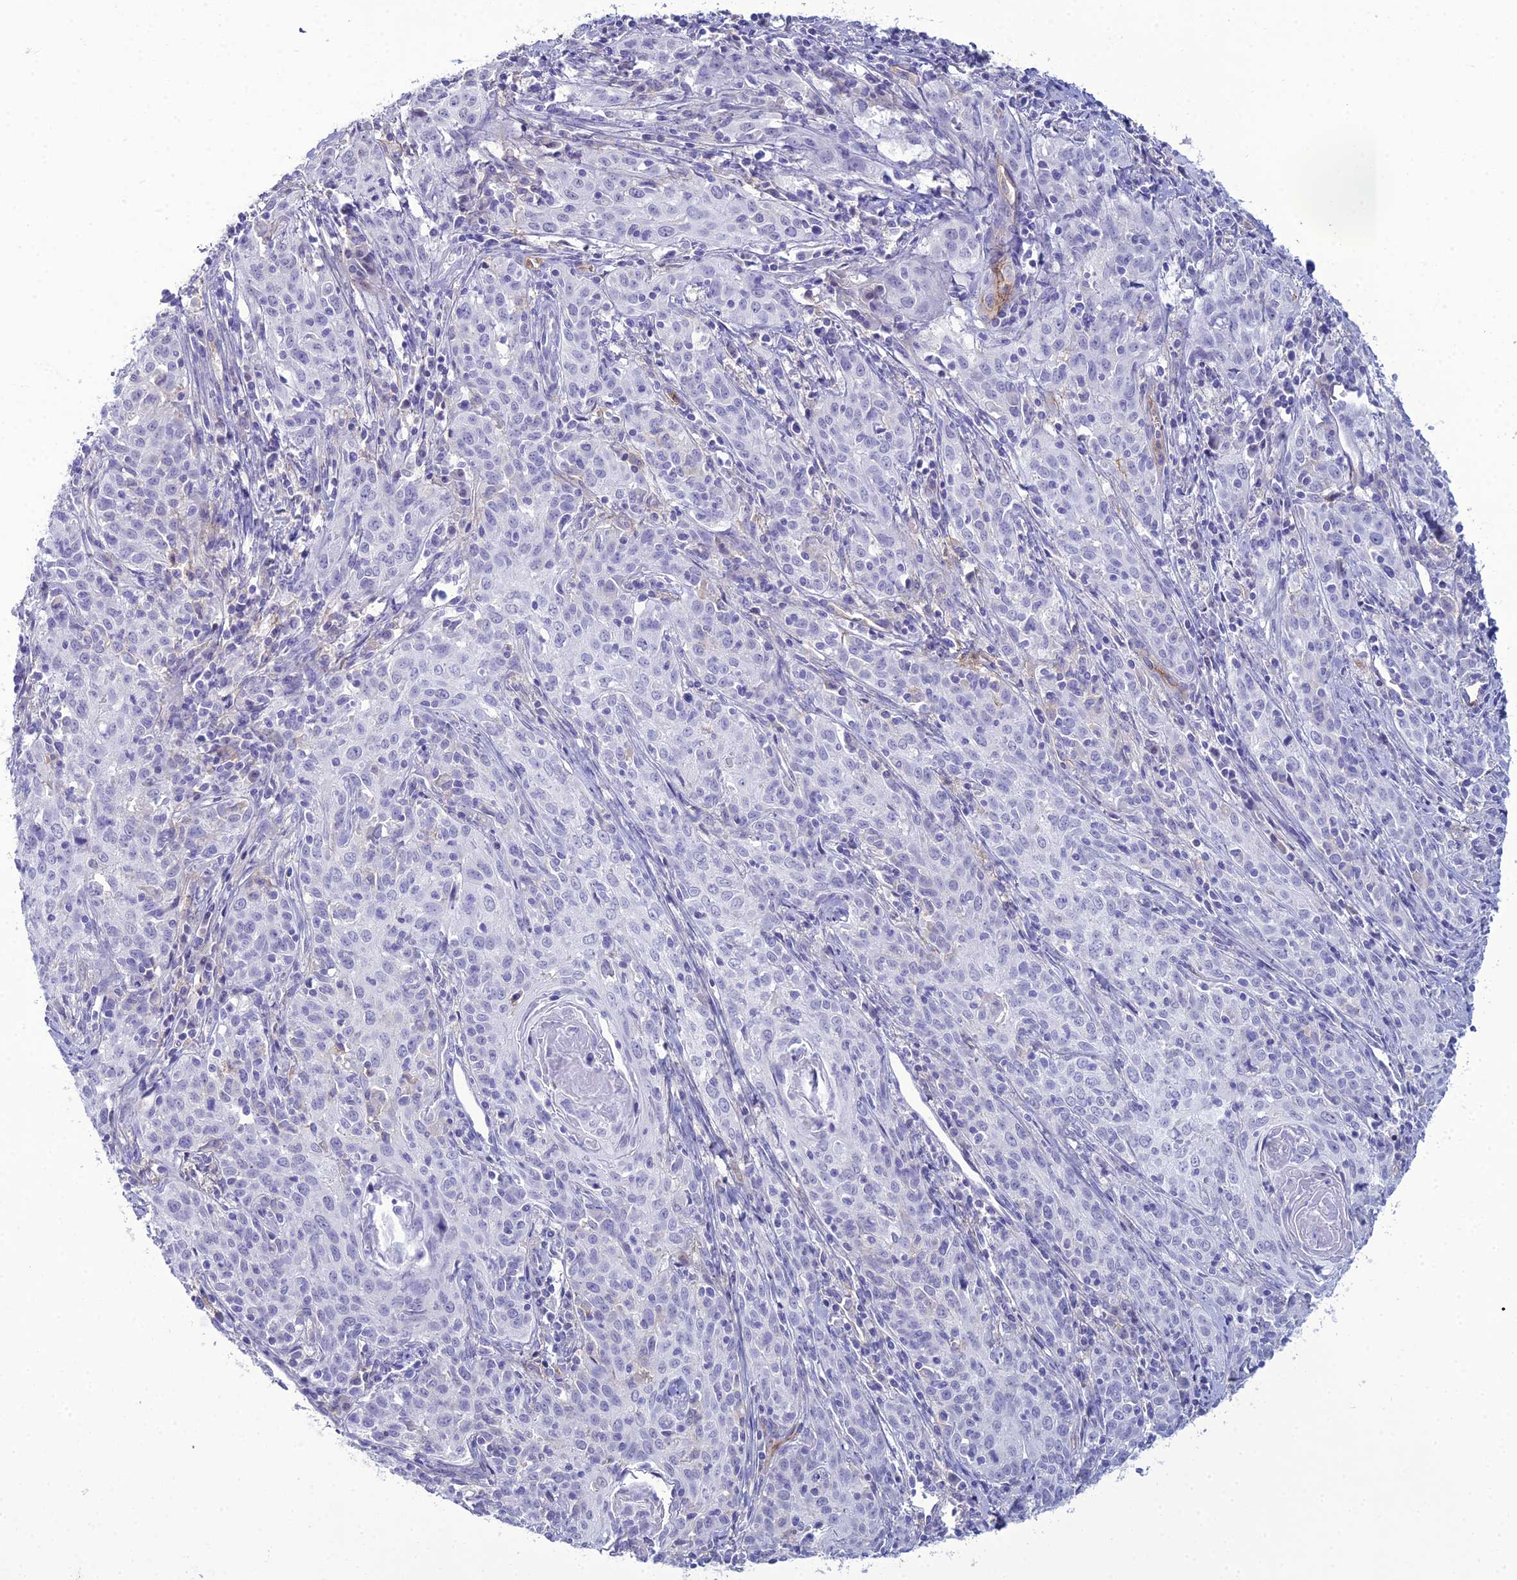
{"staining": {"intensity": "negative", "quantity": "none", "location": "none"}, "tissue": "cervical cancer", "cell_type": "Tumor cells", "image_type": "cancer", "snomed": [{"axis": "morphology", "description": "Squamous cell carcinoma, NOS"}, {"axis": "topography", "description": "Cervix"}], "caption": "Photomicrograph shows no significant protein expression in tumor cells of cervical squamous cell carcinoma.", "gene": "ACE", "patient": {"sex": "female", "age": 57}}